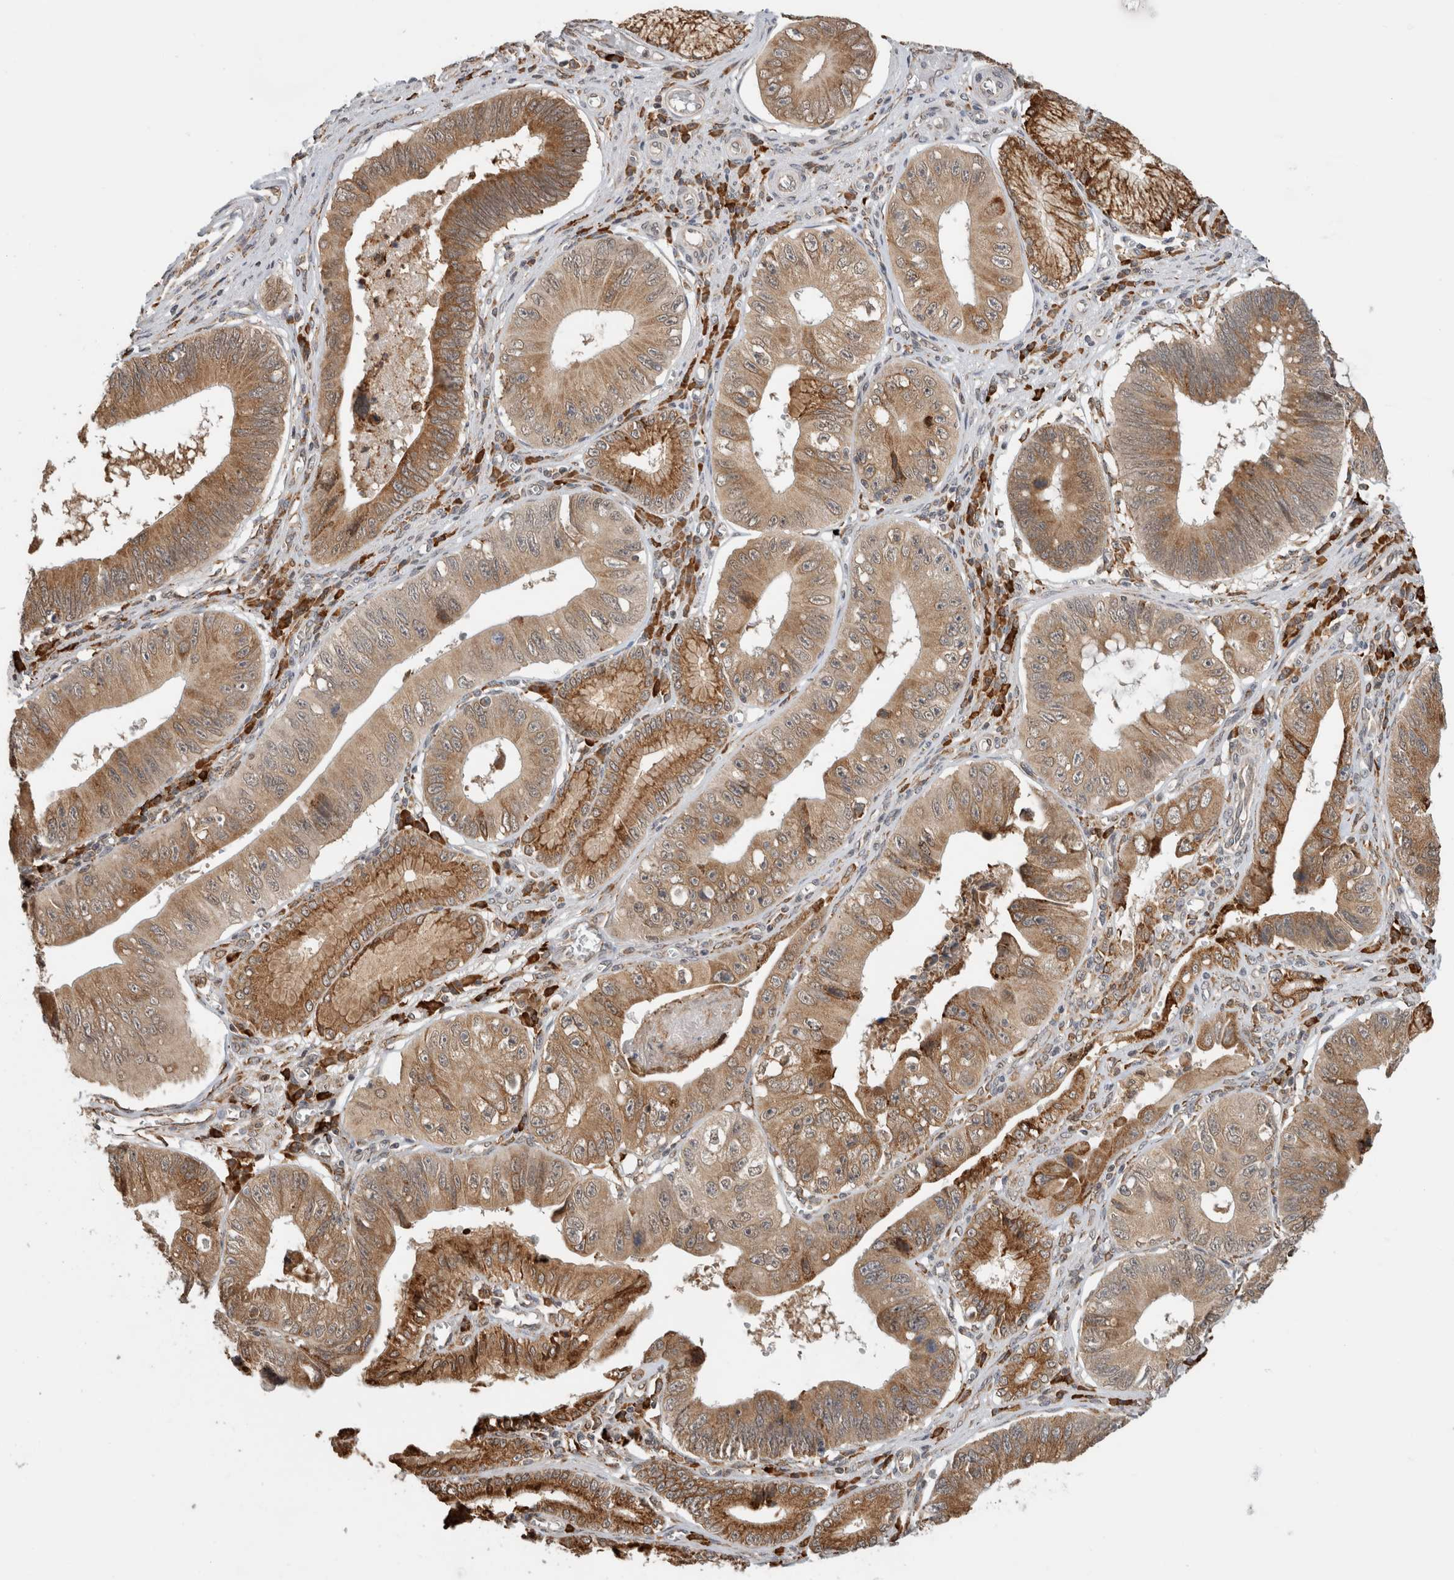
{"staining": {"intensity": "moderate", "quantity": ">75%", "location": "cytoplasmic/membranous"}, "tissue": "stomach cancer", "cell_type": "Tumor cells", "image_type": "cancer", "snomed": [{"axis": "morphology", "description": "Adenocarcinoma, NOS"}, {"axis": "topography", "description": "Stomach"}], "caption": "Immunohistochemical staining of human adenocarcinoma (stomach) demonstrates medium levels of moderate cytoplasmic/membranous protein expression in approximately >75% of tumor cells.", "gene": "MS4A7", "patient": {"sex": "male", "age": 59}}